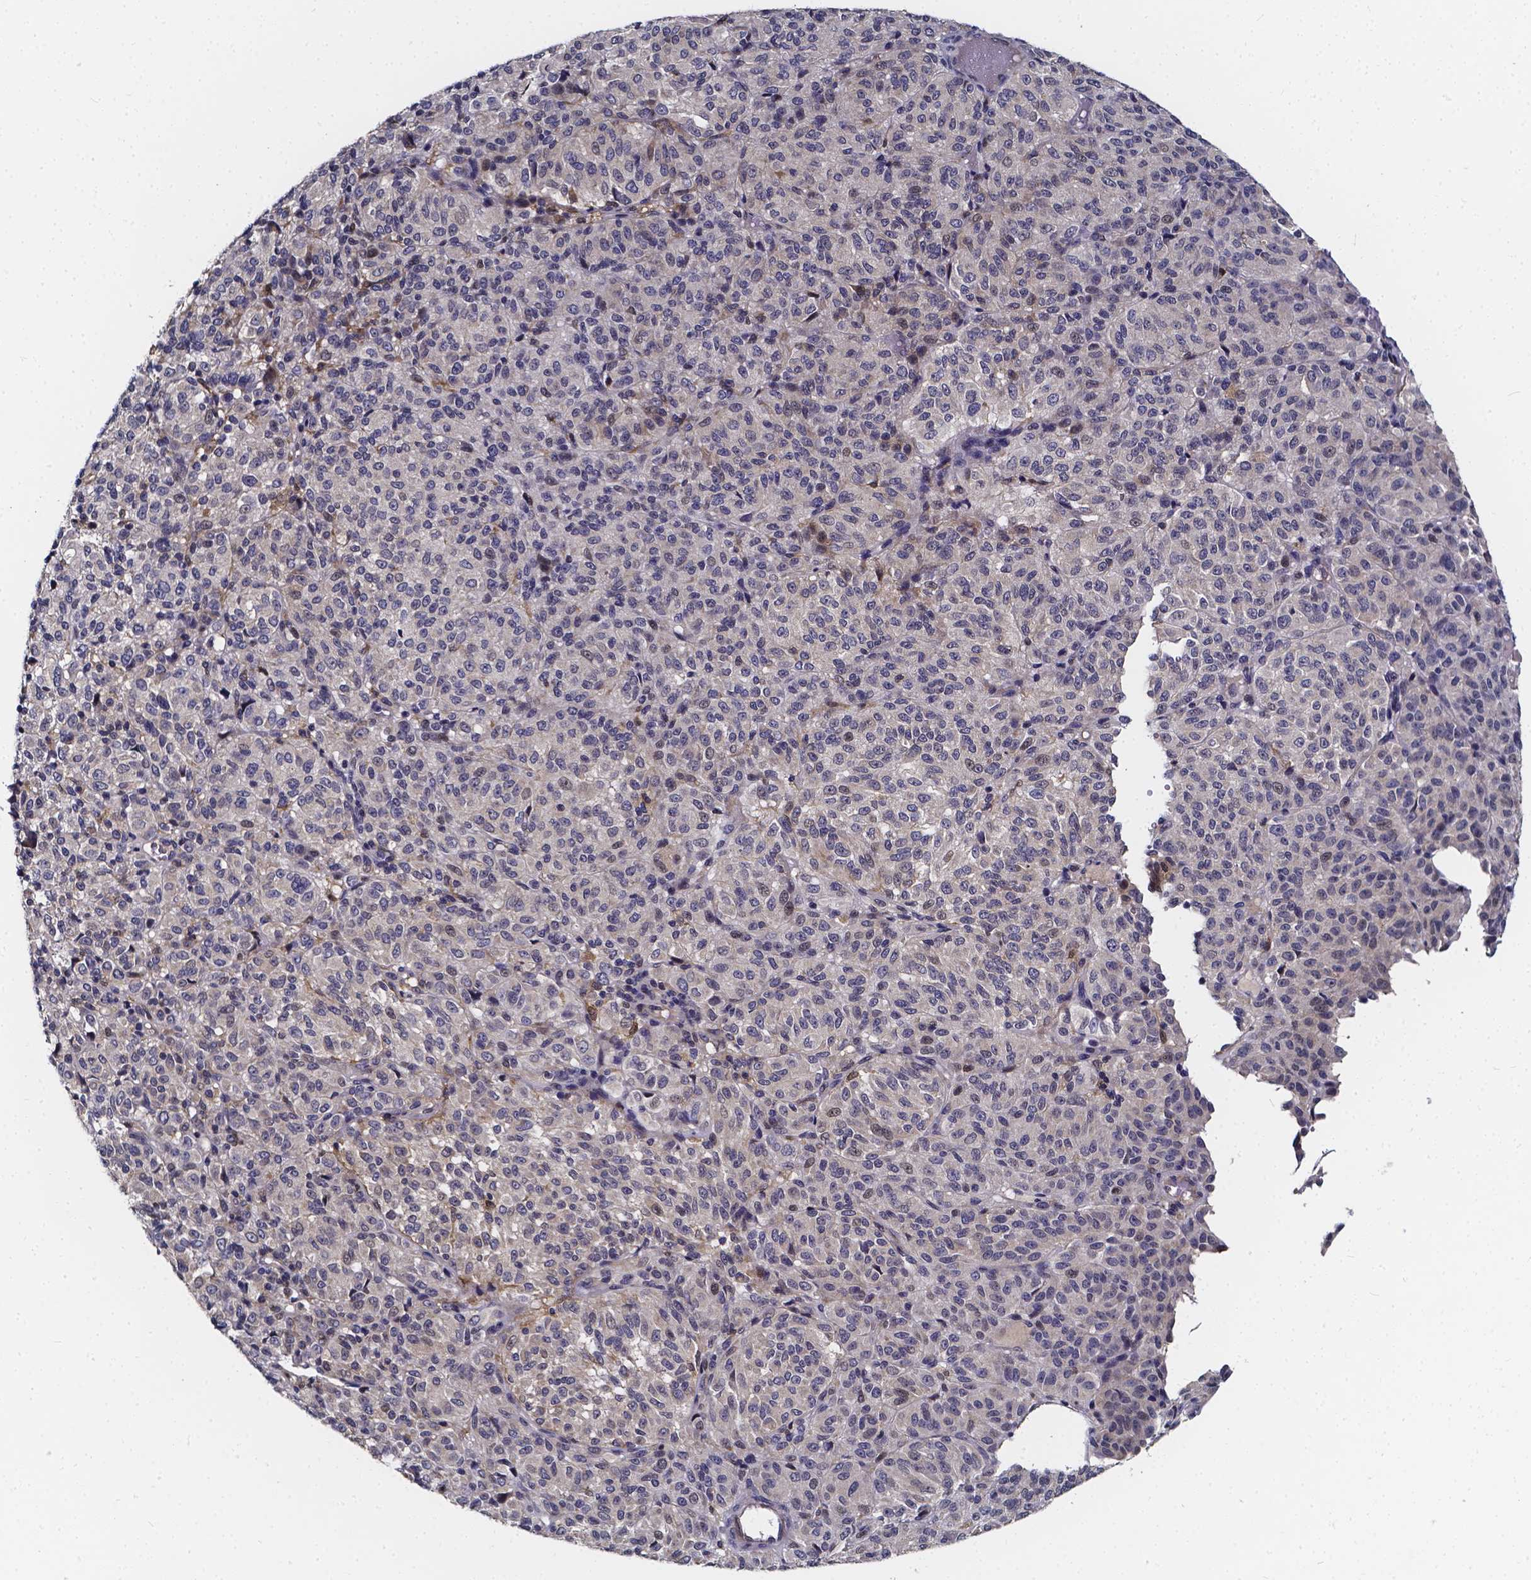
{"staining": {"intensity": "negative", "quantity": "none", "location": "none"}, "tissue": "melanoma", "cell_type": "Tumor cells", "image_type": "cancer", "snomed": [{"axis": "morphology", "description": "Malignant melanoma, Metastatic site"}, {"axis": "topography", "description": "Brain"}], "caption": "Tumor cells show no significant protein expression in melanoma. The staining is performed using DAB (3,3'-diaminobenzidine) brown chromogen with nuclei counter-stained in using hematoxylin.", "gene": "SOWAHA", "patient": {"sex": "female", "age": 56}}